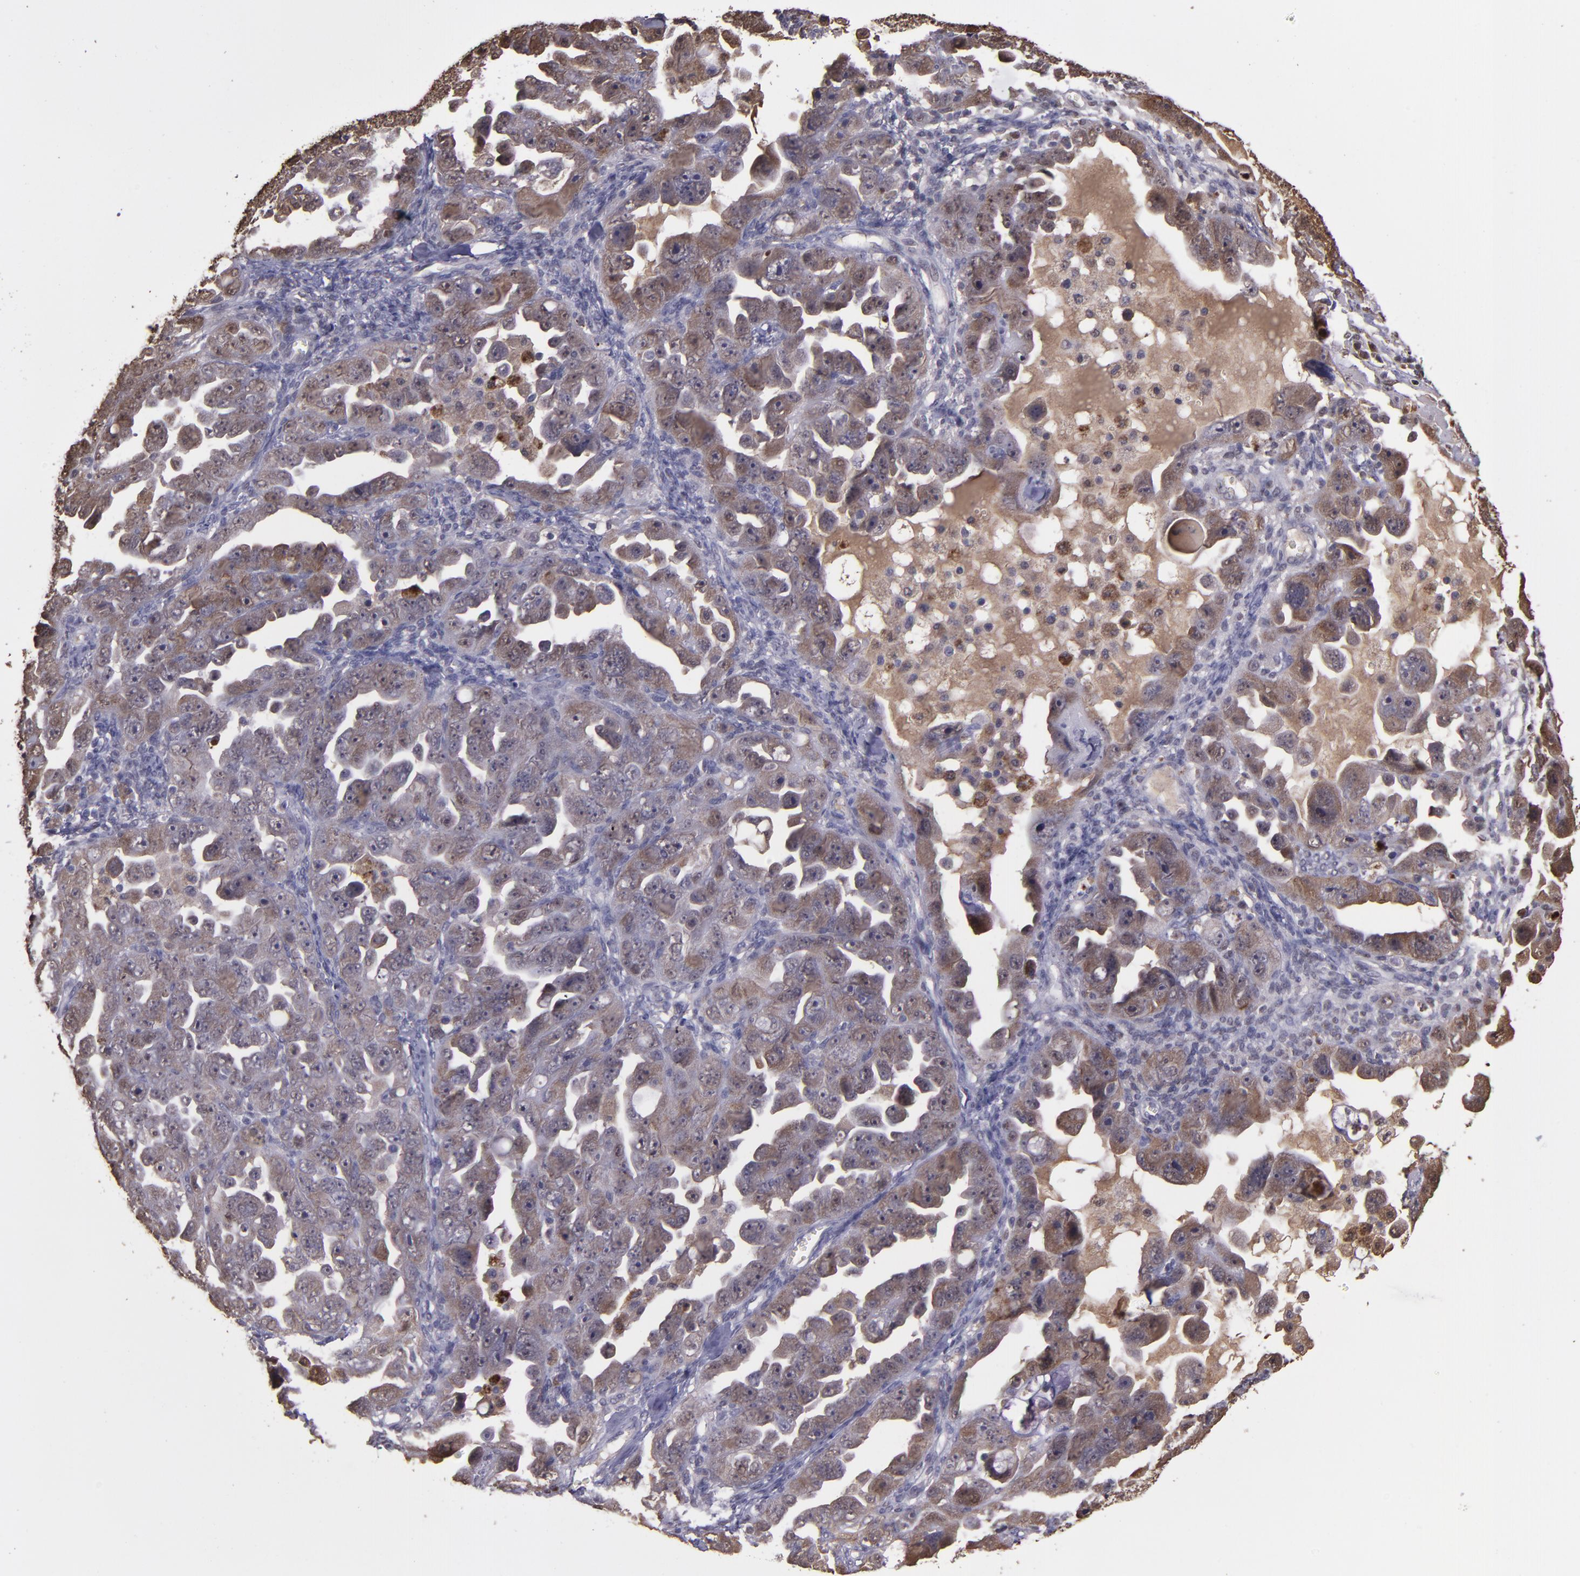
{"staining": {"intensity": "weak", "quantity": ">75%", "location": "cytoplasmic/membranous"}, "tissue": "ovarian cancer", "cell_type": "Tumor cells", "image_type": "cancer", "snomed": [{"axis": "morphology", "description": "Cystadenocarcinoma, serous, NOS"}, {"axis": "topography", "description": "Ovary"}], "caption": "IHC staining of ovarian cancer (serous cystadenocarcinoma), which demonstrates low levels of weak cytoplasmic/membranous staining in about >75% of tumor cells indicating weak cytoplasmic/membranous protein positivity. The staining was performed using DAB (3,3'-diaminobenzidine) (brown) for protein detection and nuclei were counterstained in hematoxylin (blue).", "gene": "SERPINF2", "patient": {"sex": "female", "age": 66}}